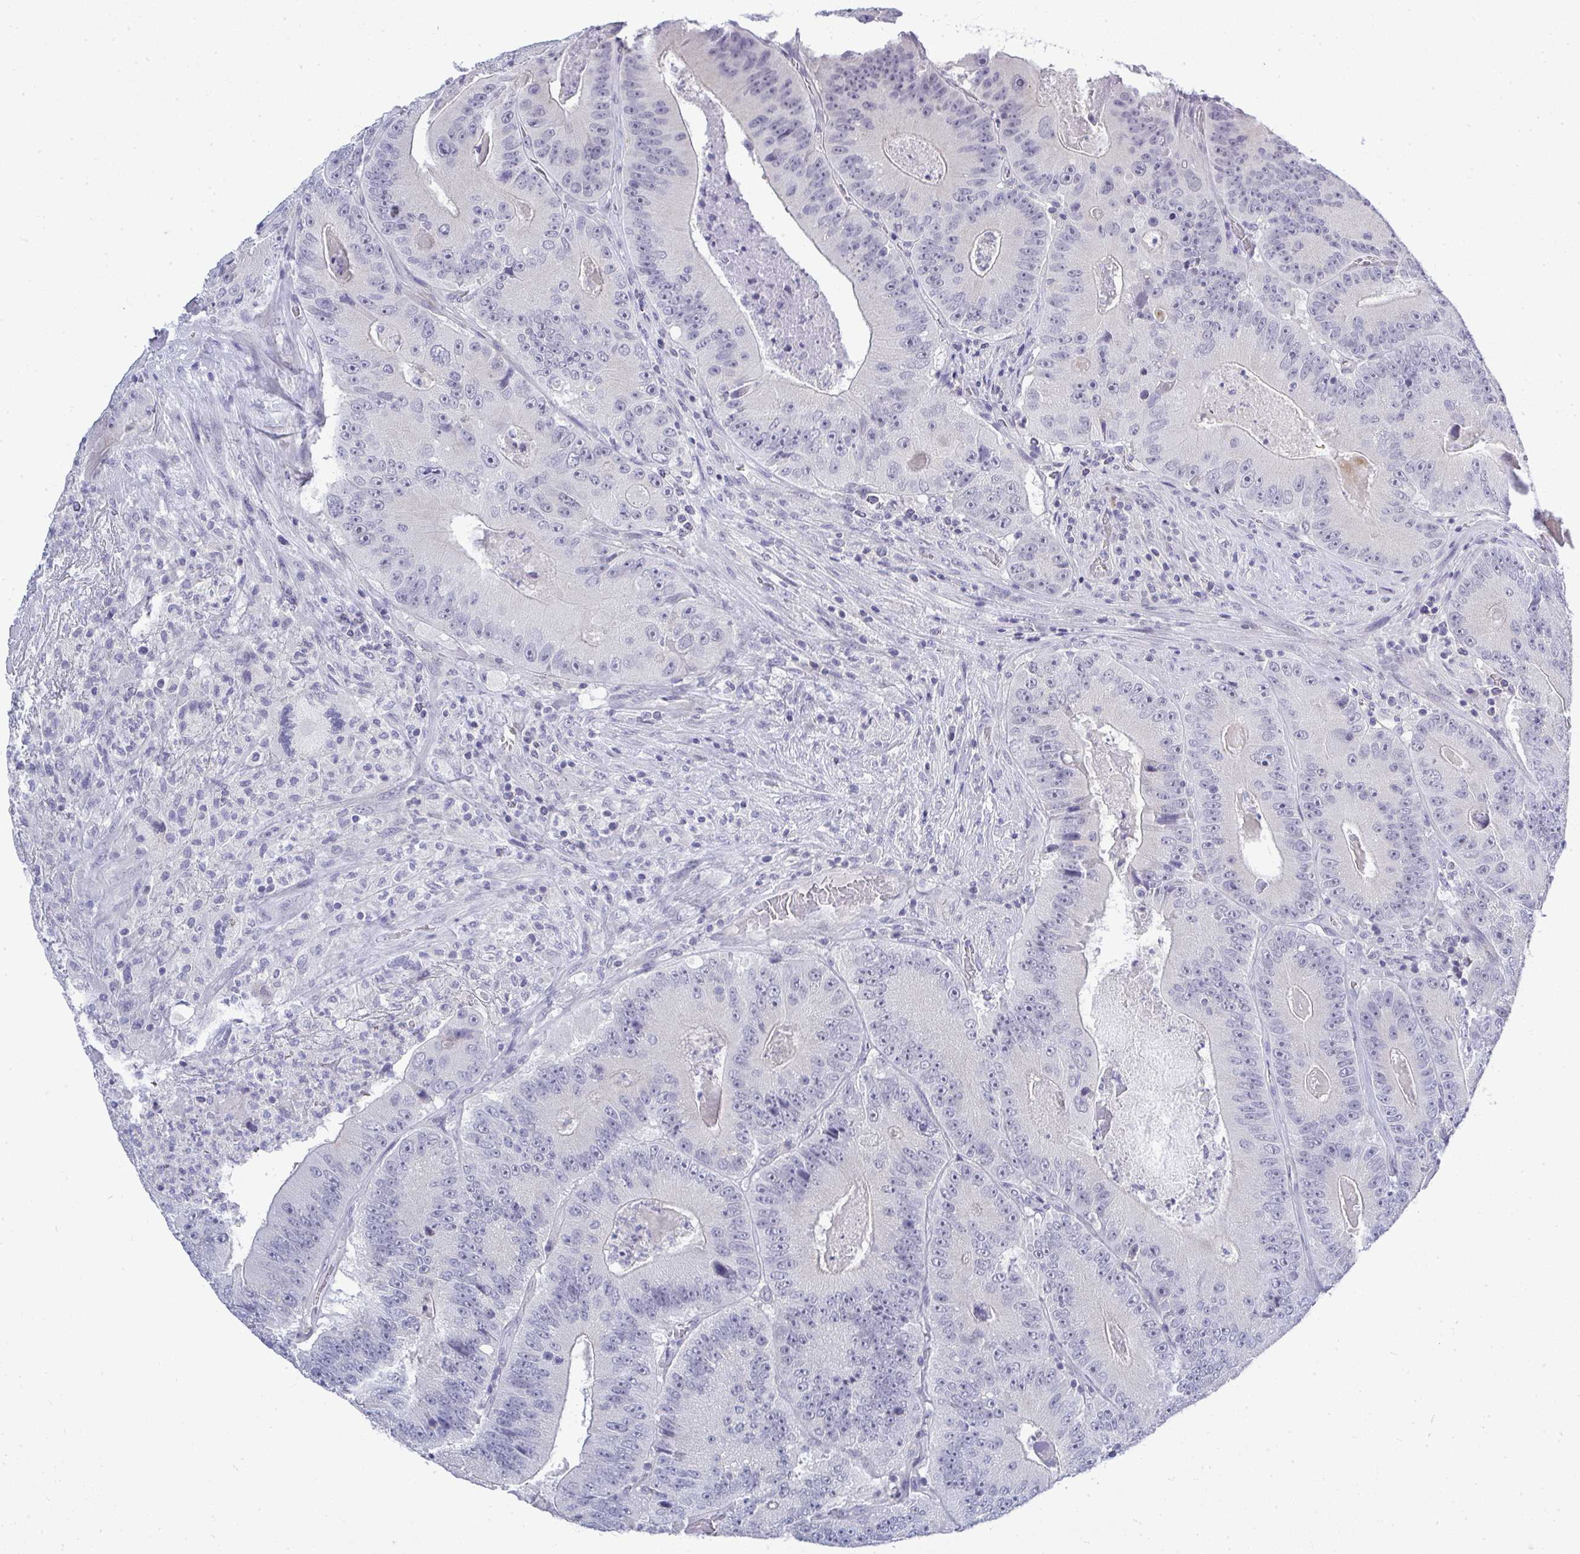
{"staining": {"intensity": "negative", "quantity": "none", "location": "none"}, "tissue": "colorectal cancer", "cell_type": "Tumor cells", "image_type": "cancer", "snomed": [{"axis": "morphology", "description": "Adenocarcinoma, NOS"}, {"axis": "topography", "description": "Colon"}], "caption": "This is an immunohistochemistry histopathology image of colorectal cancer. There is no expression in tumor cells.", "gene": "TMEM82", "patient": {"sex": "female", "age": 86}}